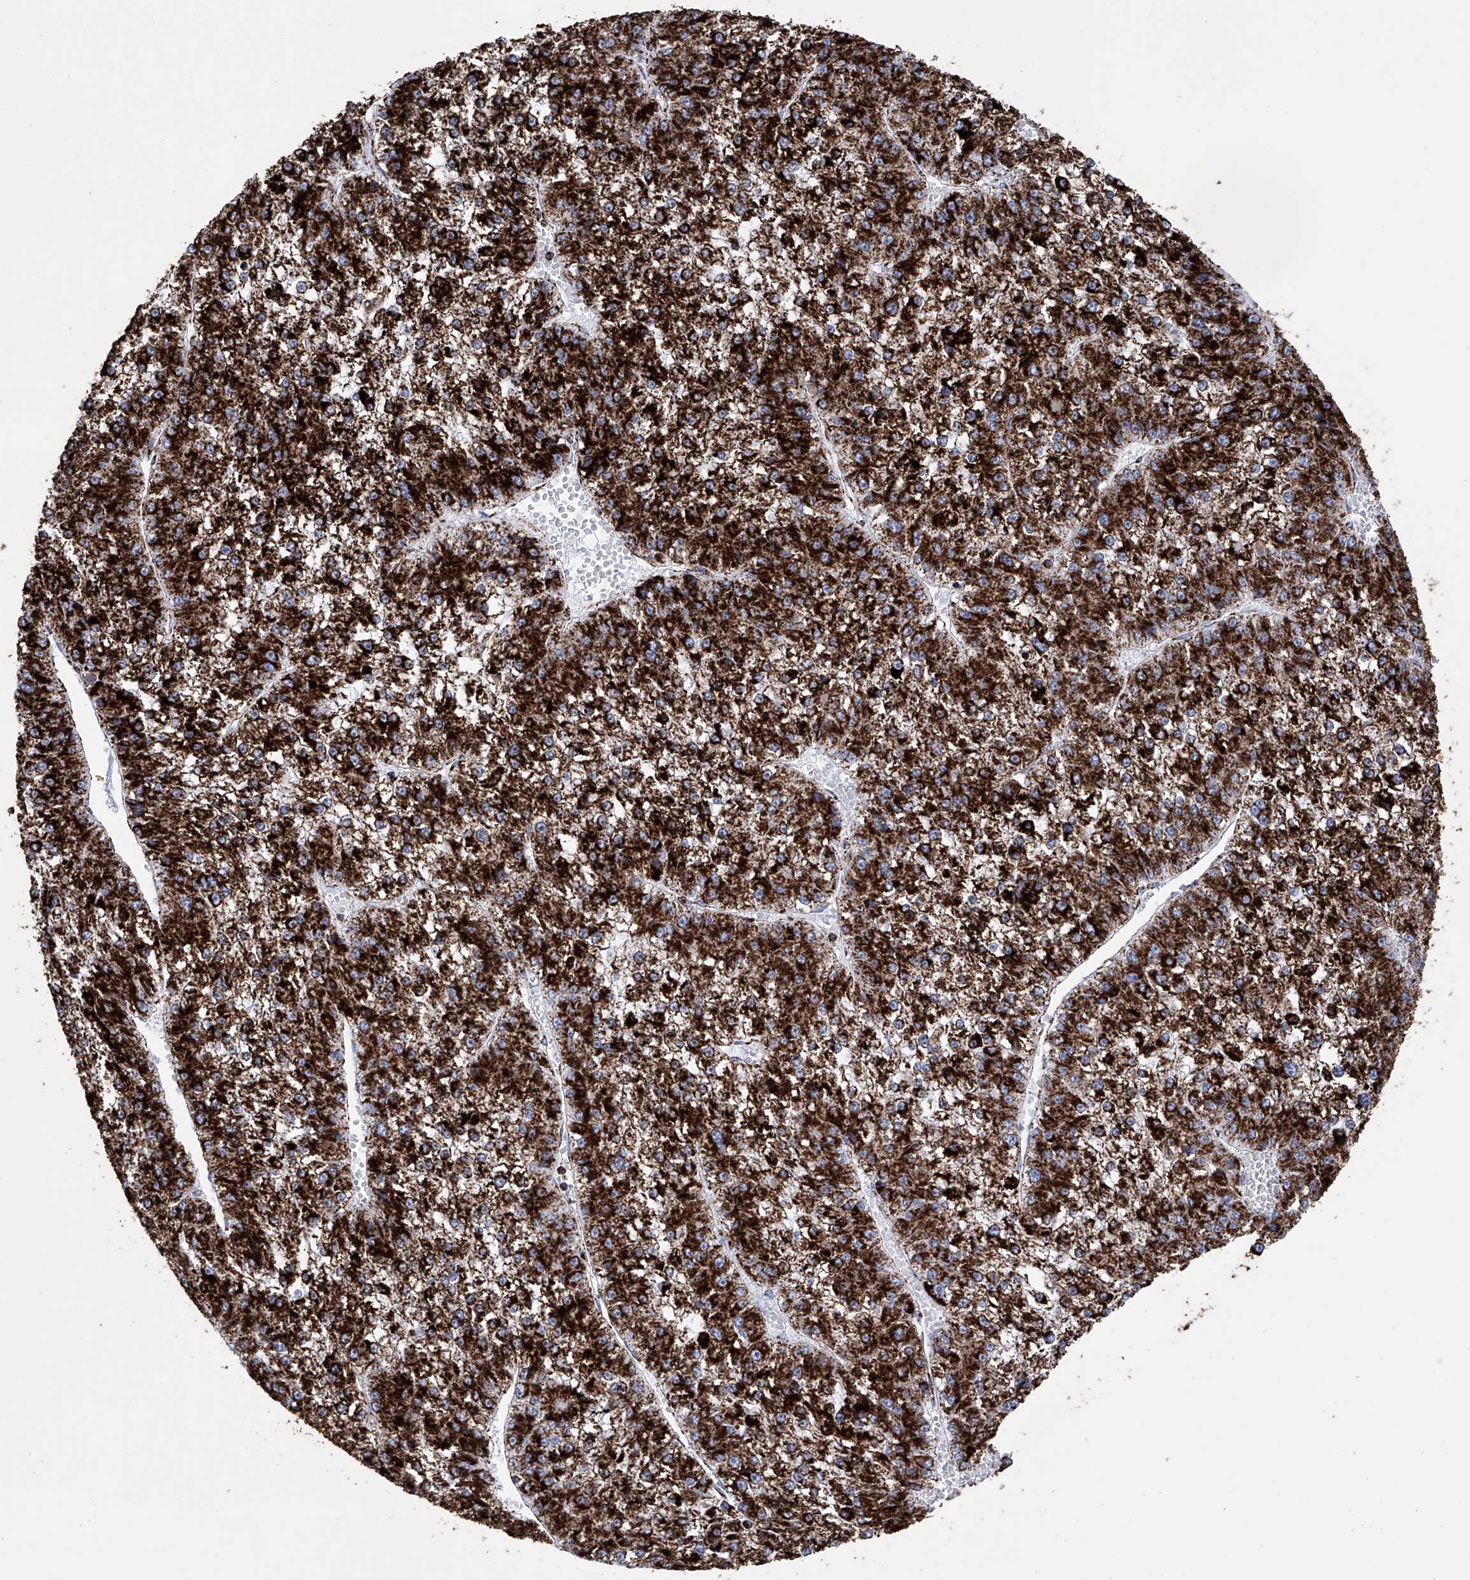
{"staining": {"intensity": "strong", "quantity": ">75%", "location": "cytoplasmic/membranous"}, "tissue": "liver cancer", "cell_type": "Tumor cells", "image_type": "cancer", "snomed": [{"axis": "morphology", "description": "Carcinoma, Hepatocellular, NOS"}, {"axis": "topography", "description": "Liver"}], "caption": "Tumor cells exhibit high levels of strong cytoplasmic/membranous positivity in approximately >75% of cells in liver cancer (hepatocellular carcinoma).", "gene": "ATP5PF", "patient": {"sex": "female", "age": 73}}